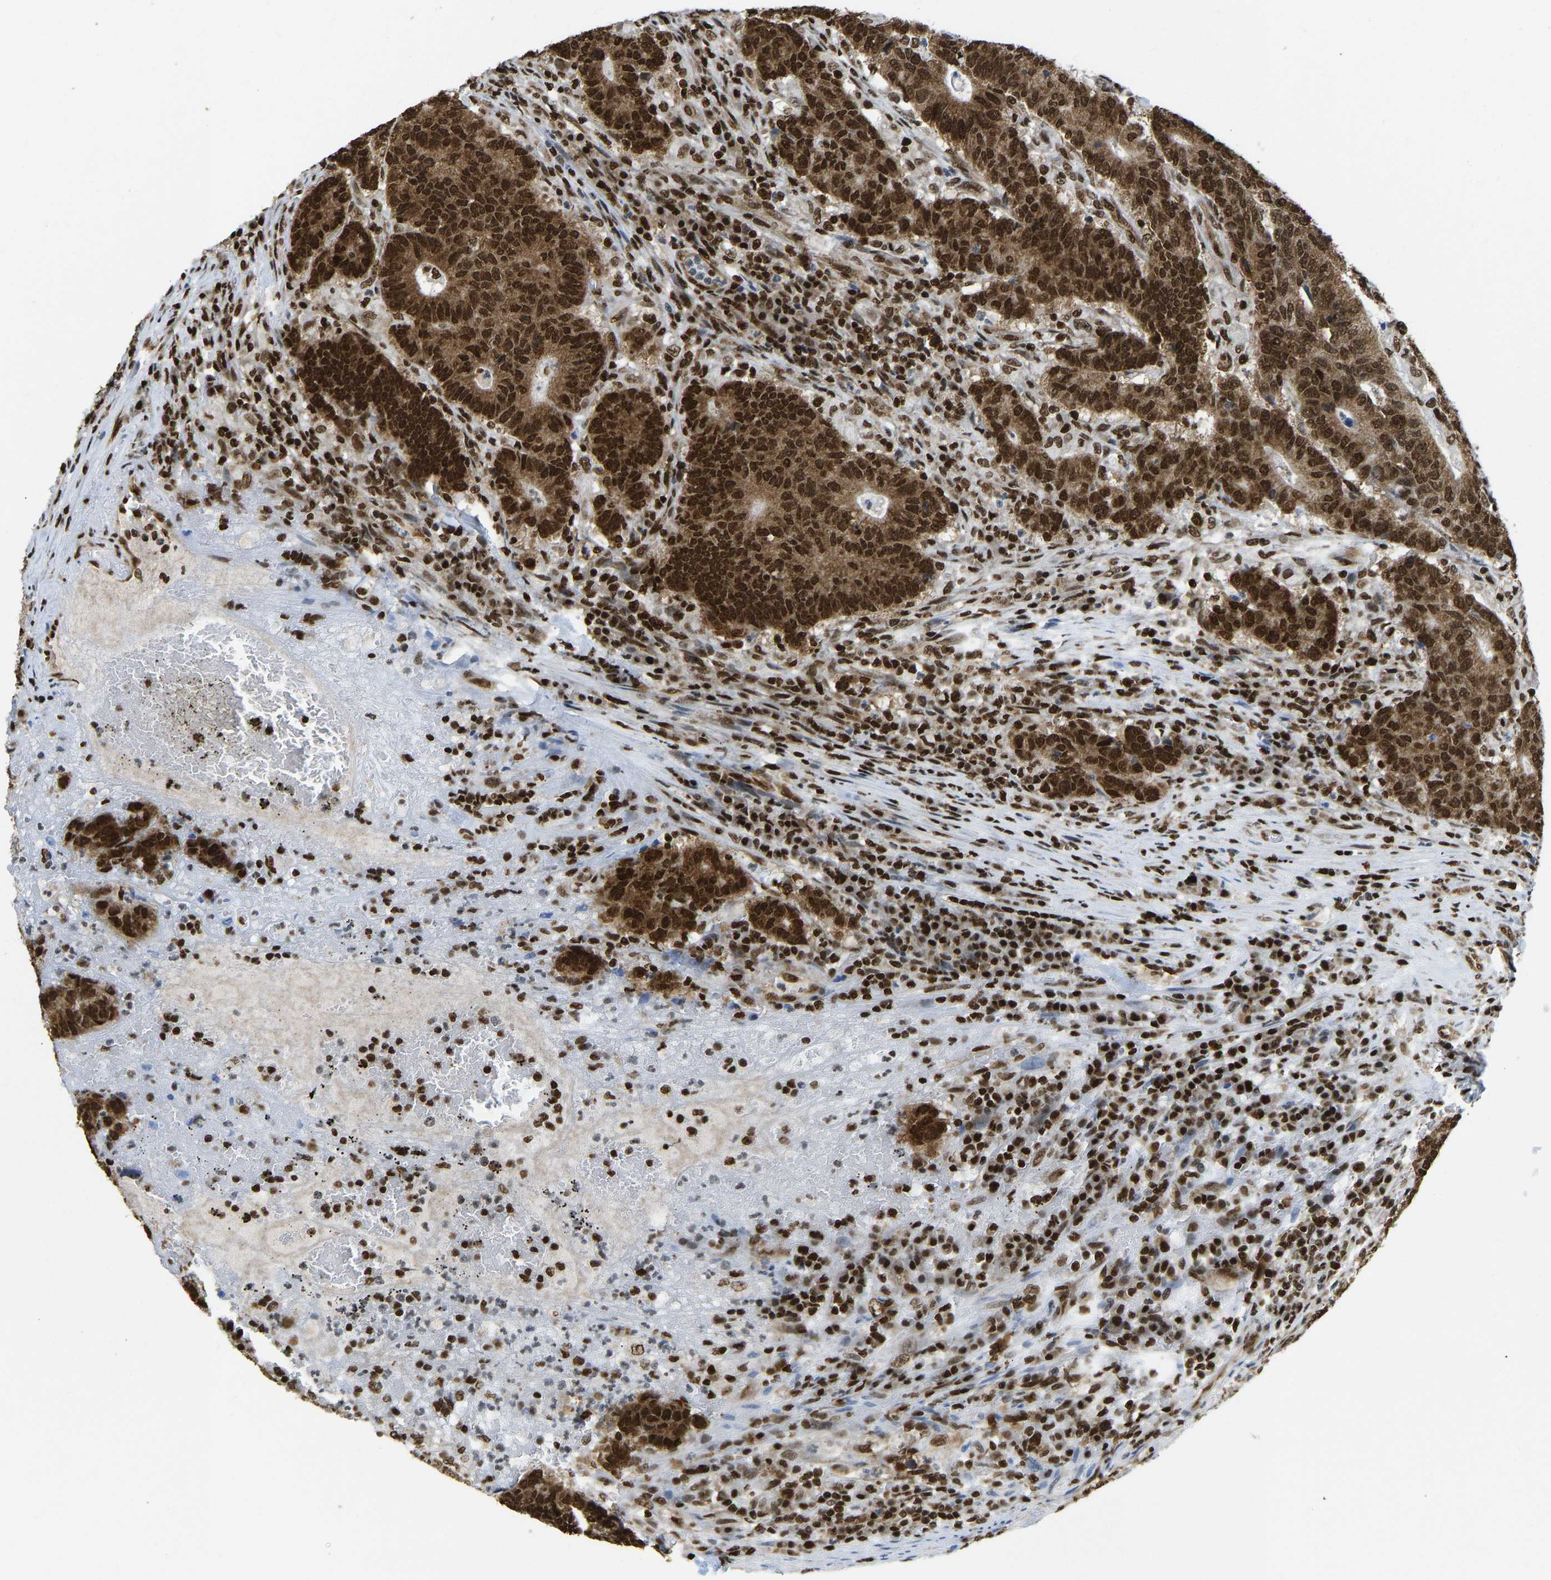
{"staining": {"intensity": "strong", "quantity": ">75%", "location": "cytoplasmic/membranous,nuclear"}, "tissue": "colorectal cancer", "cell_type": "Tumor cells", "image_type": "cancer", "snomed": [{"axis": "morphology", "description": "Normal tissue, NOS"}, {"axis": "morphology", "description": "Adenocarcinoma, NOS"}, {"axis": "topography", "description": "Colon"}], "caption": "A brown stain shows strong cytoplasmic/membranous and nuclear expression of a protein in human colorectal adenocarcinoma tumor cells.", "gene": "ZSCAN20", "patient": {"sex": "female", "age": 75}}